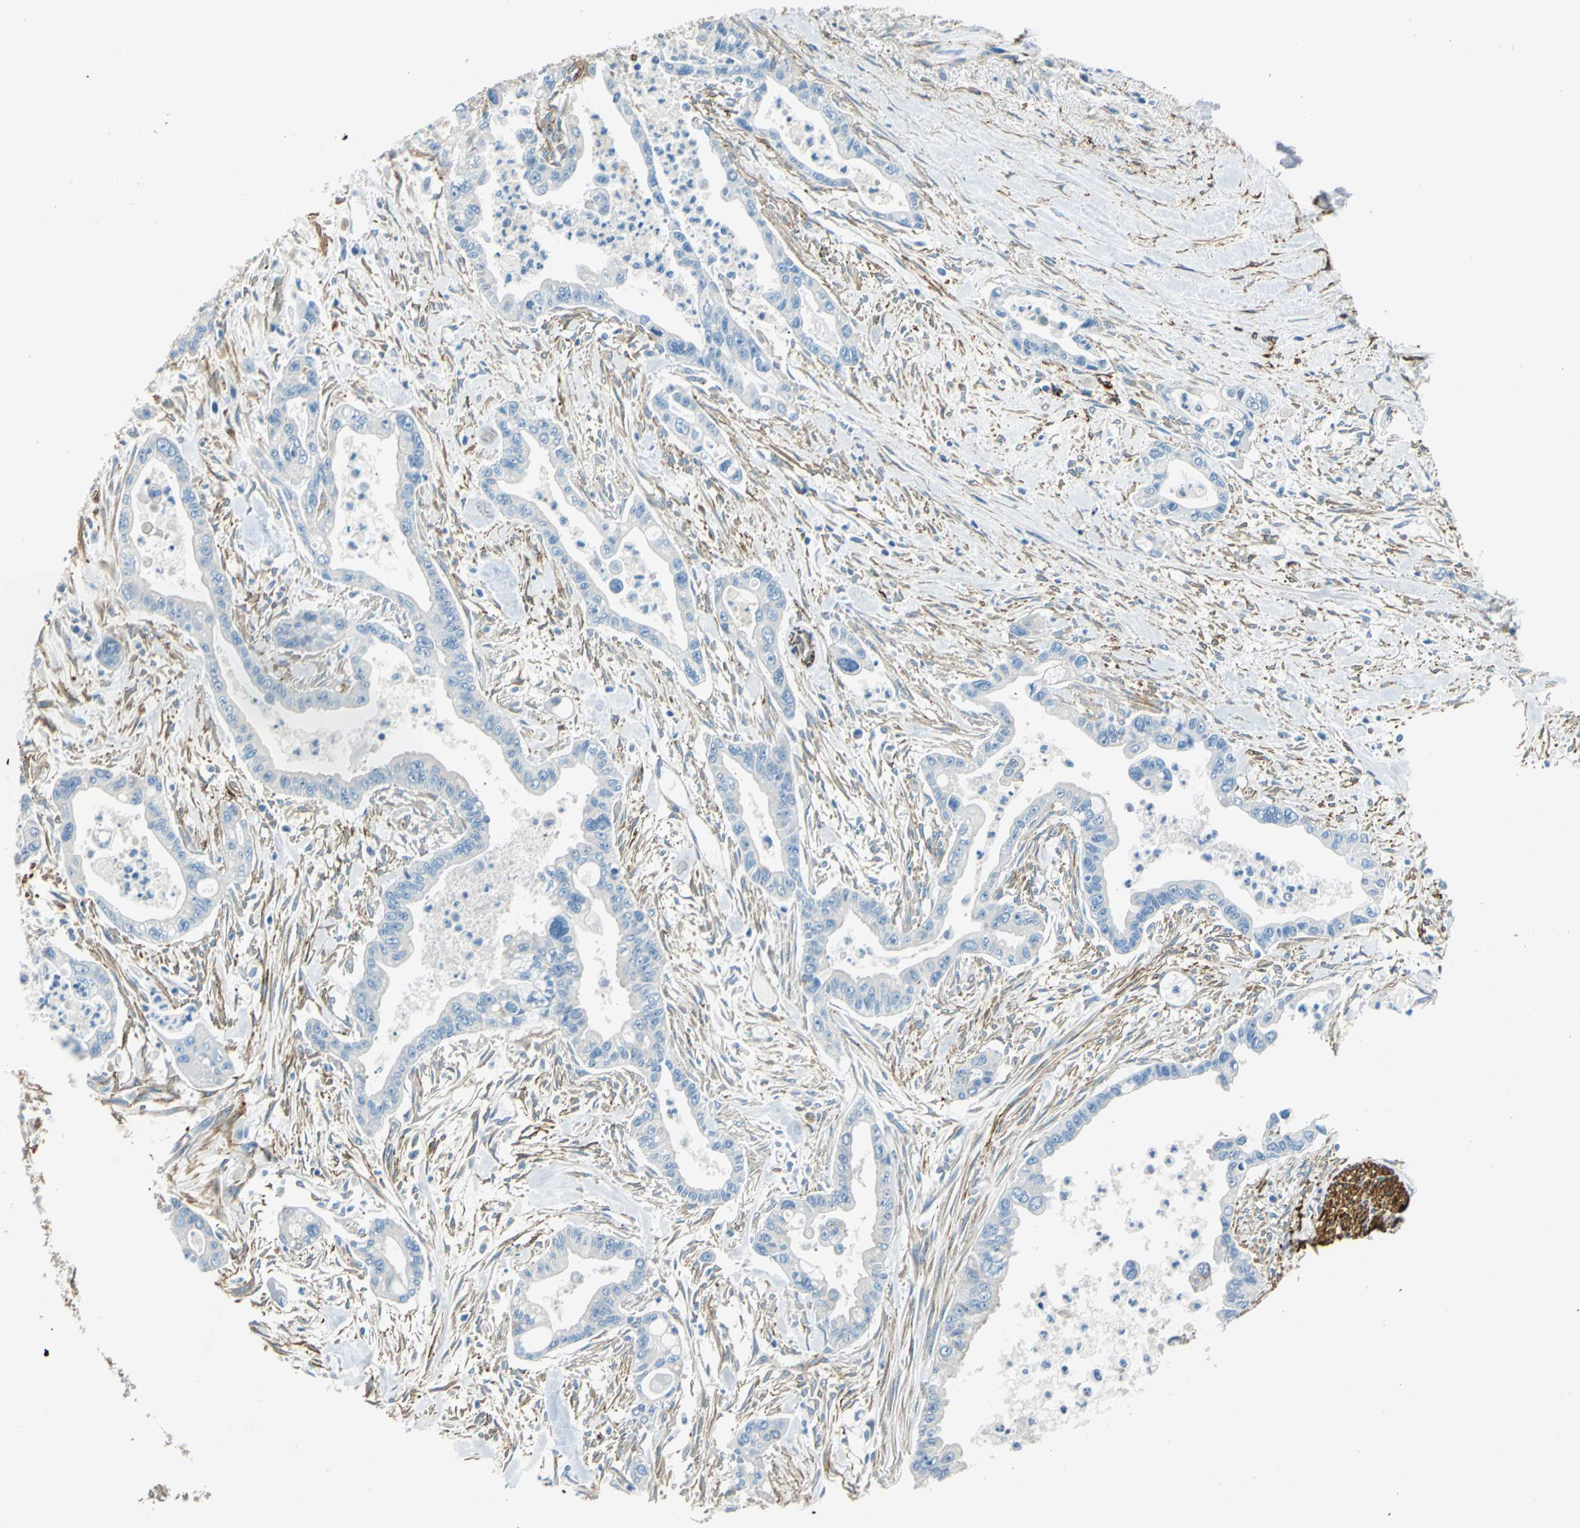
{"staining": {"intensity": "negative", "quantity": "none", "location": "none"}, "tissue": "pancreatic cancer", "cell_type": "Tumor cells", "image_type": "cancer", "snomed": [{"axis": "morphology", "description": "Adenocarcinoma, NOS"}, {"axis": "topography", "description": "Pancreas"}], "caption": "IHC of pancreatic adenocarcinoma shows no positivity in tumor cells.", "gene": "AKAP12", "patient": {"sex": "male", "age": 70}}